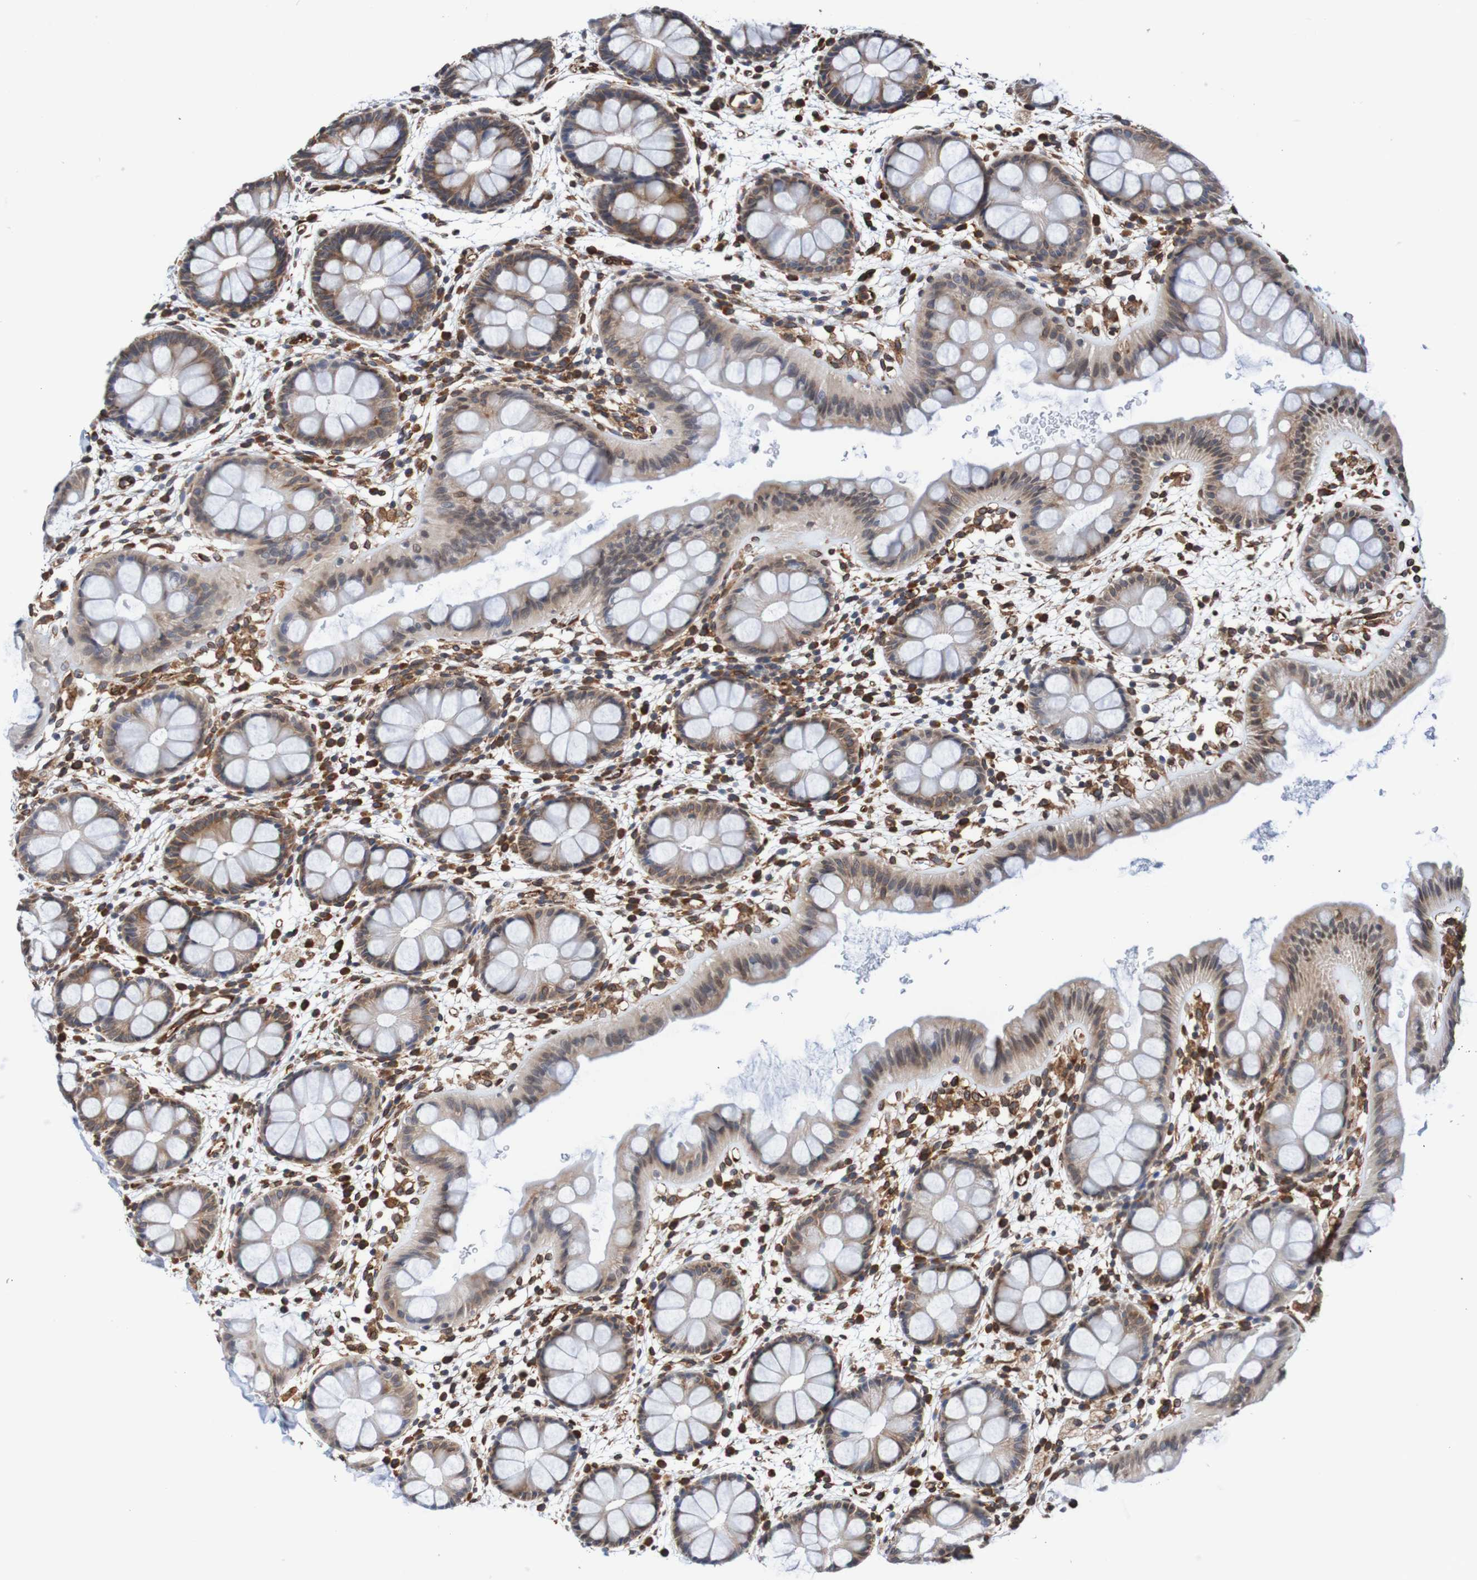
{"staining": {"intensity": "moderate", "quantity": "25%-75%", "location": "cytoplasmic/membranous"}, "tissue": "rectum", "cell_type": "Glandular cells", "image_type": "normal", "snomed": [{"axis": "morphology", "description": "Normal tissue, NOS"}, {"axis": "topography", "description": "Rectum"}], "caption": "This is an image of IHC staining of benign rectum, which shows moderate expression in the cytoplasmic/membranous of glandular cells.", "gene": "TMEM109", "patient": {"sex": "female", "age": 24}}